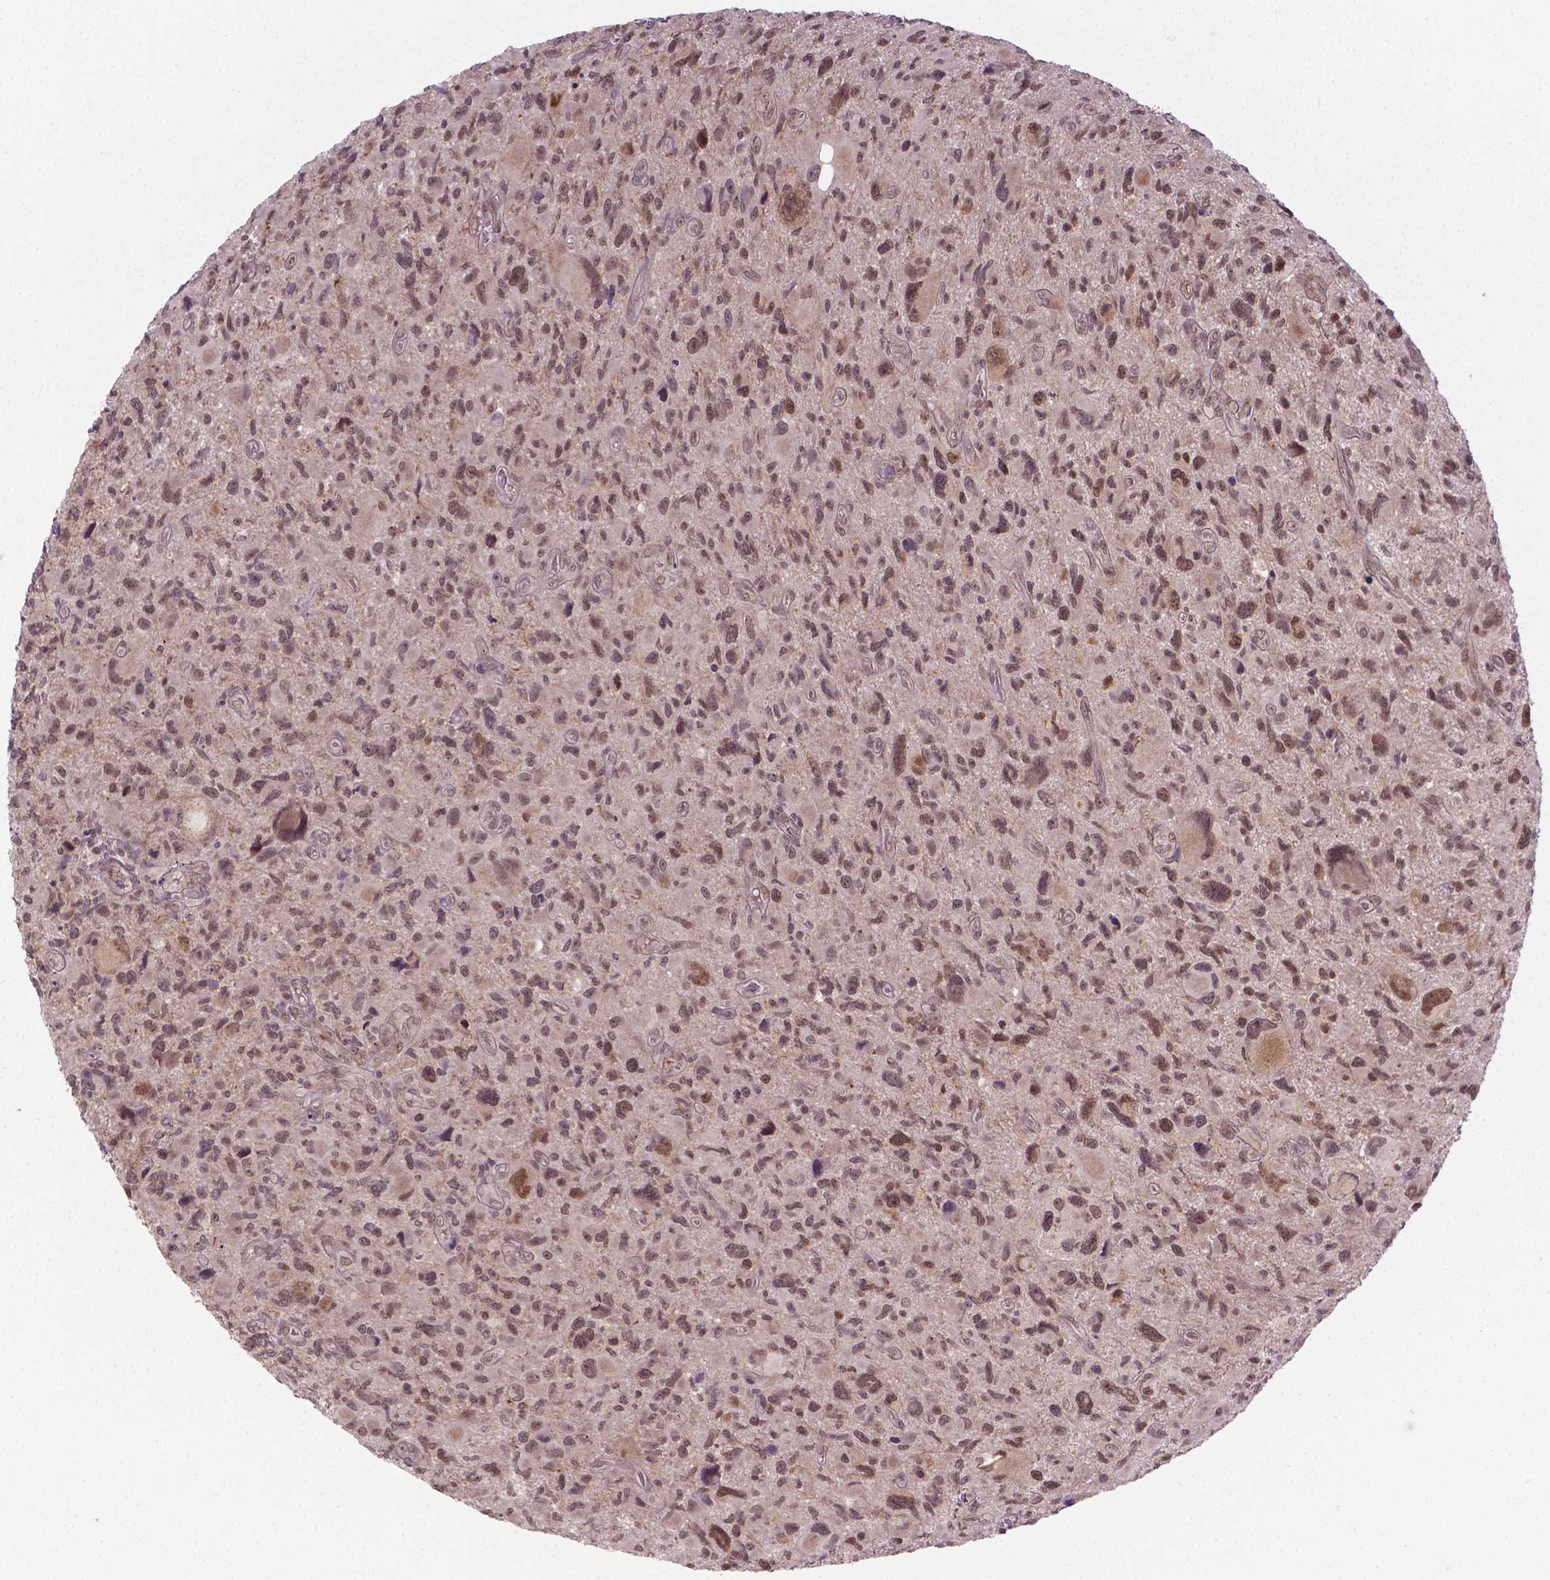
{"staining": {"intensity": "moderate", "quantity": ">75%", "location": "nuclear"}, "tissue": "glioma", "cell_type": "Tumor cells", "image_type": "cancer", "snomed": [{"axis": "morphology", "description": "Glioma, malignant, NOS"}, {"axis": "morphology", "description": "Glioma, malignant, High grade"}, {"axis": "topography", "description": "Brain"}], "caption": "The micrograph exhibits a brown stain indicating the presence of a protein in the nuclear of tumor cells in glioma. The protein of interest is shown in brown color, while the nuclei are stained blue.", "gene": "ANKRD54", "patient": {"sex": "female", "age": 71}}